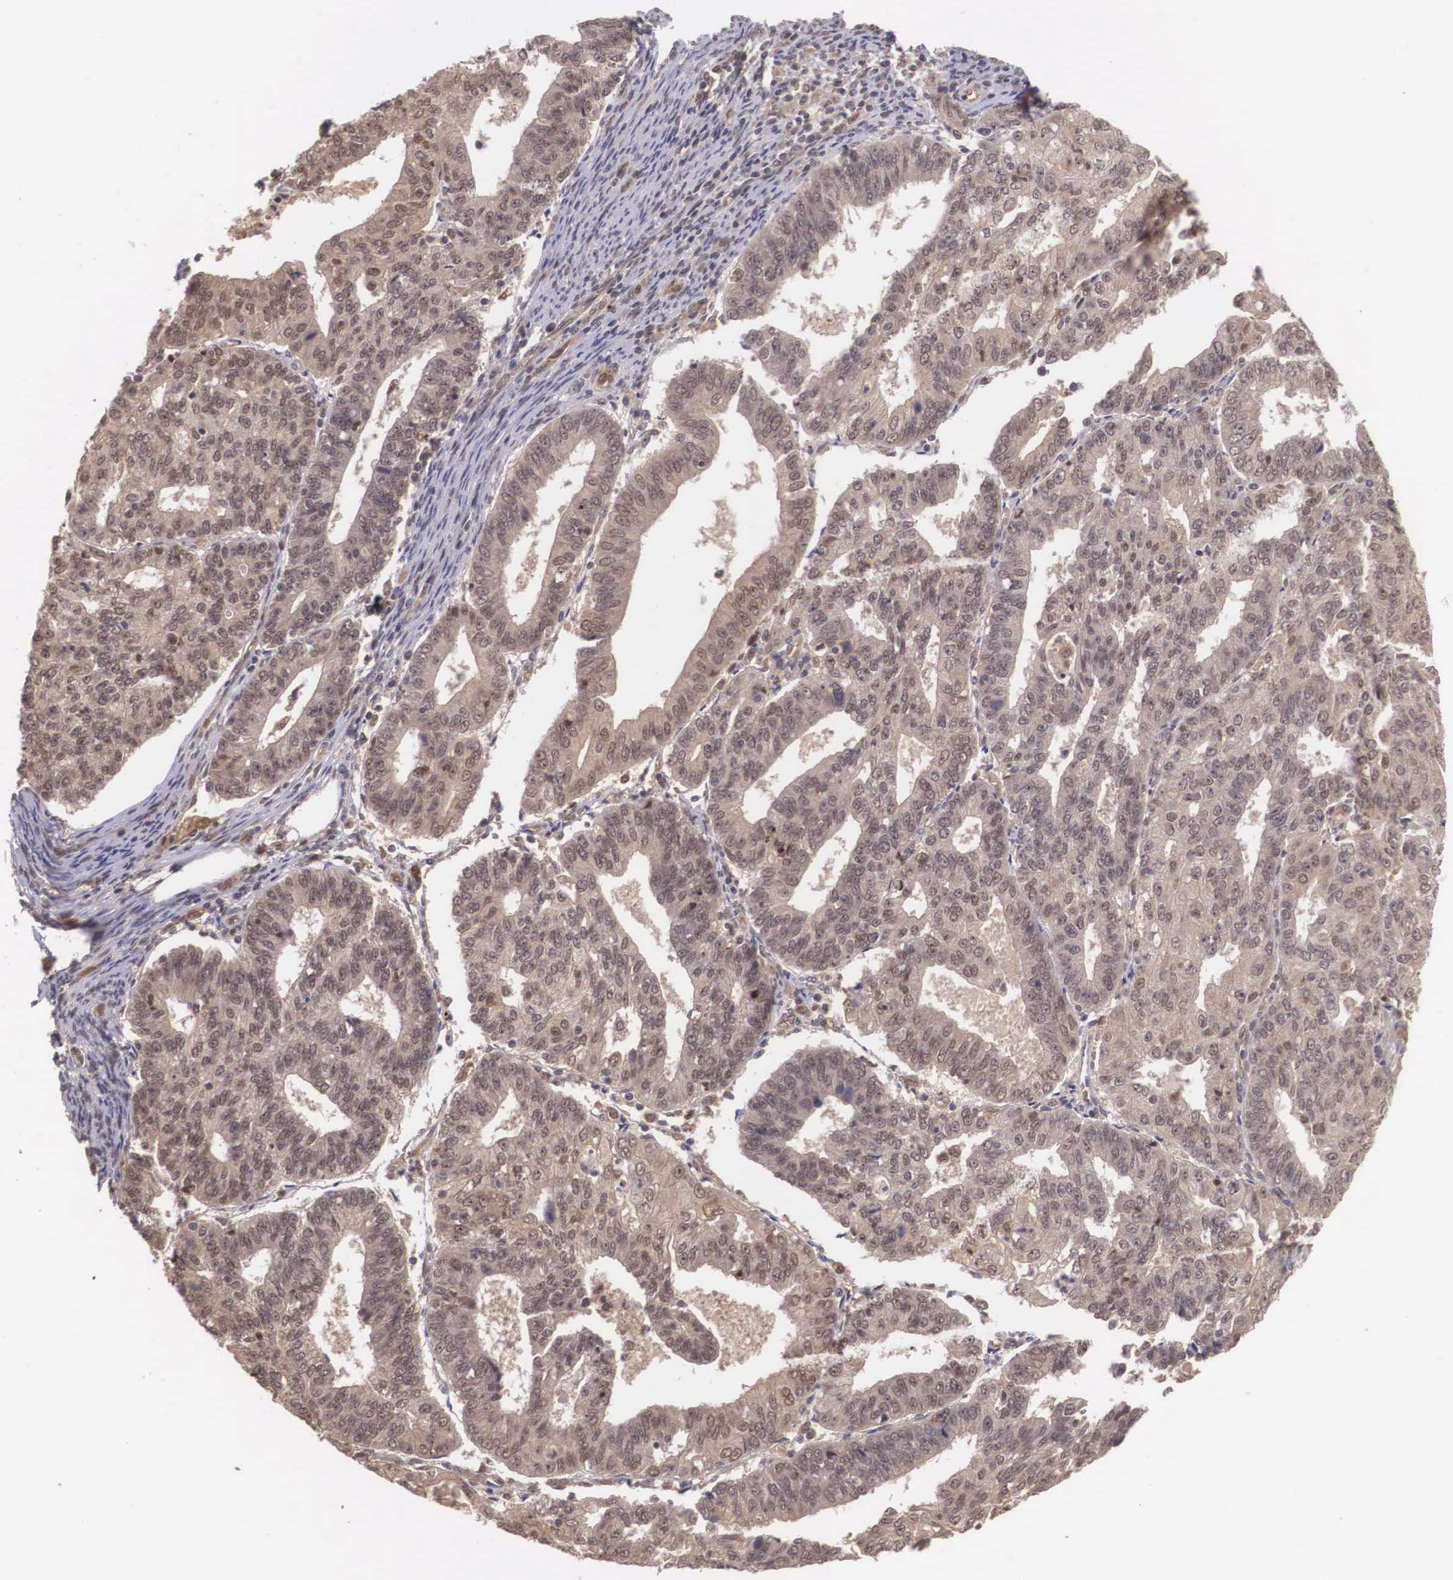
{"staining": {"intensity": "moderate", "quantity": ">75%", "location": "cytoplasmic/membranous"}, "tissue": "endometrial cancer", "cell_type": "Tumor cells", "image_type": "cancer", "snomed": [{"axis": "morphology", "description": "Adenocarcinoma, NOS"}, {"axis": "topography", "description": "Endometrium"}], "caption": "Adenocarcinoma (endometrial) stained with a protein marker reveals moderate staining in tumor cells.", "gene": "VASH1", "patient": {"sex": "female", "age": 56}}